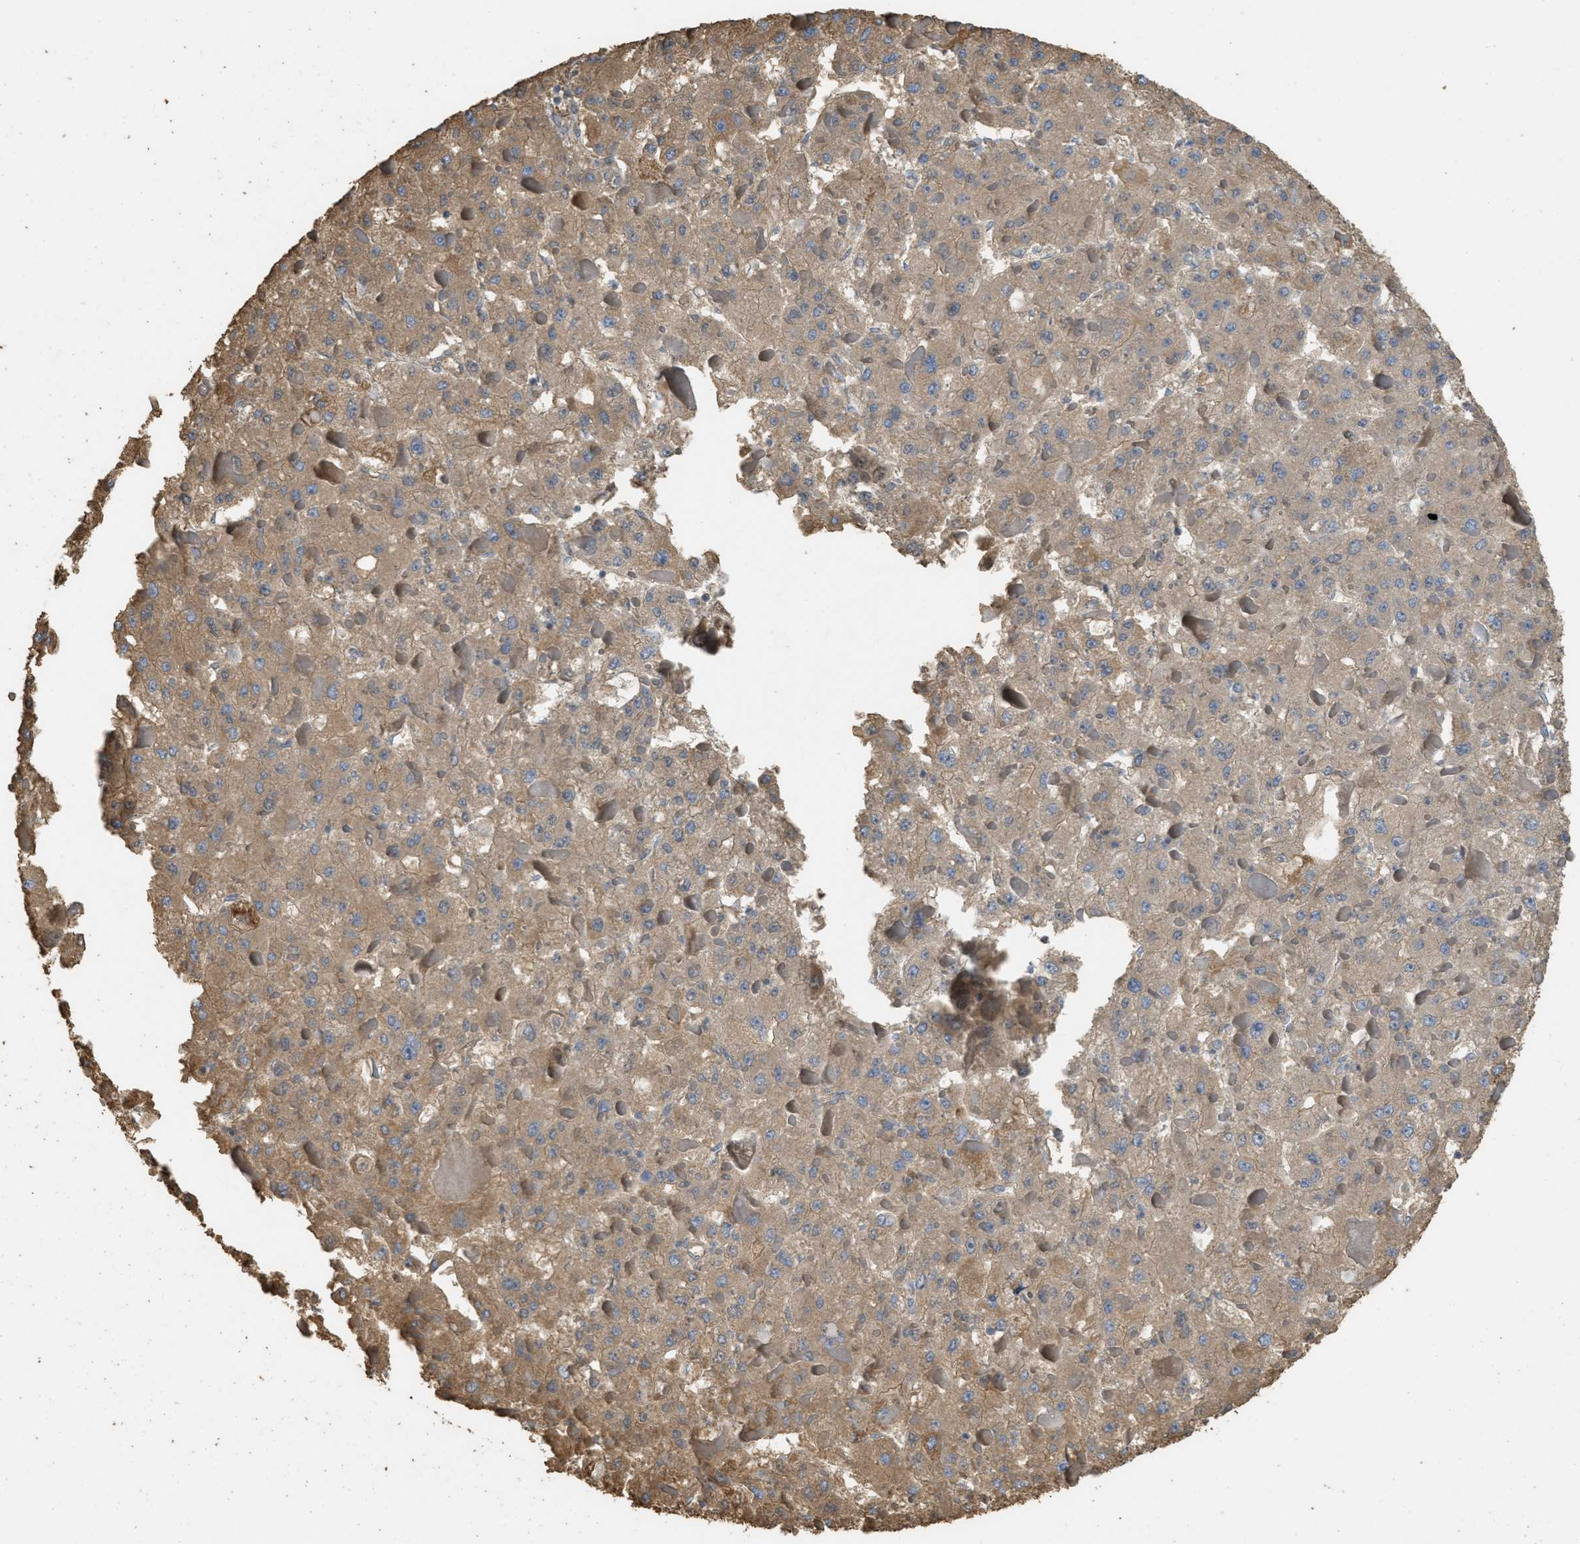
{"staining": {"intensity": "moderate", "quantity": ">75%", "location": "cytoplasmic/membranous"}, "tissue": "liver cancer", "cell_type": "Tumor cells", "image_type": "cancer", "snomed": [{"axis": "morphology", "description": "Carcinoma, Hepatocellular, NOS"}, {"axis": "topography", "description": "Liver"}], "caption": "Hepatocellular carcinoma (liver) stained with a protein marker shows moderate staining in tumor cells.", "gene": "KCNA4", "patient": {"sex": "female", "age": 73}}